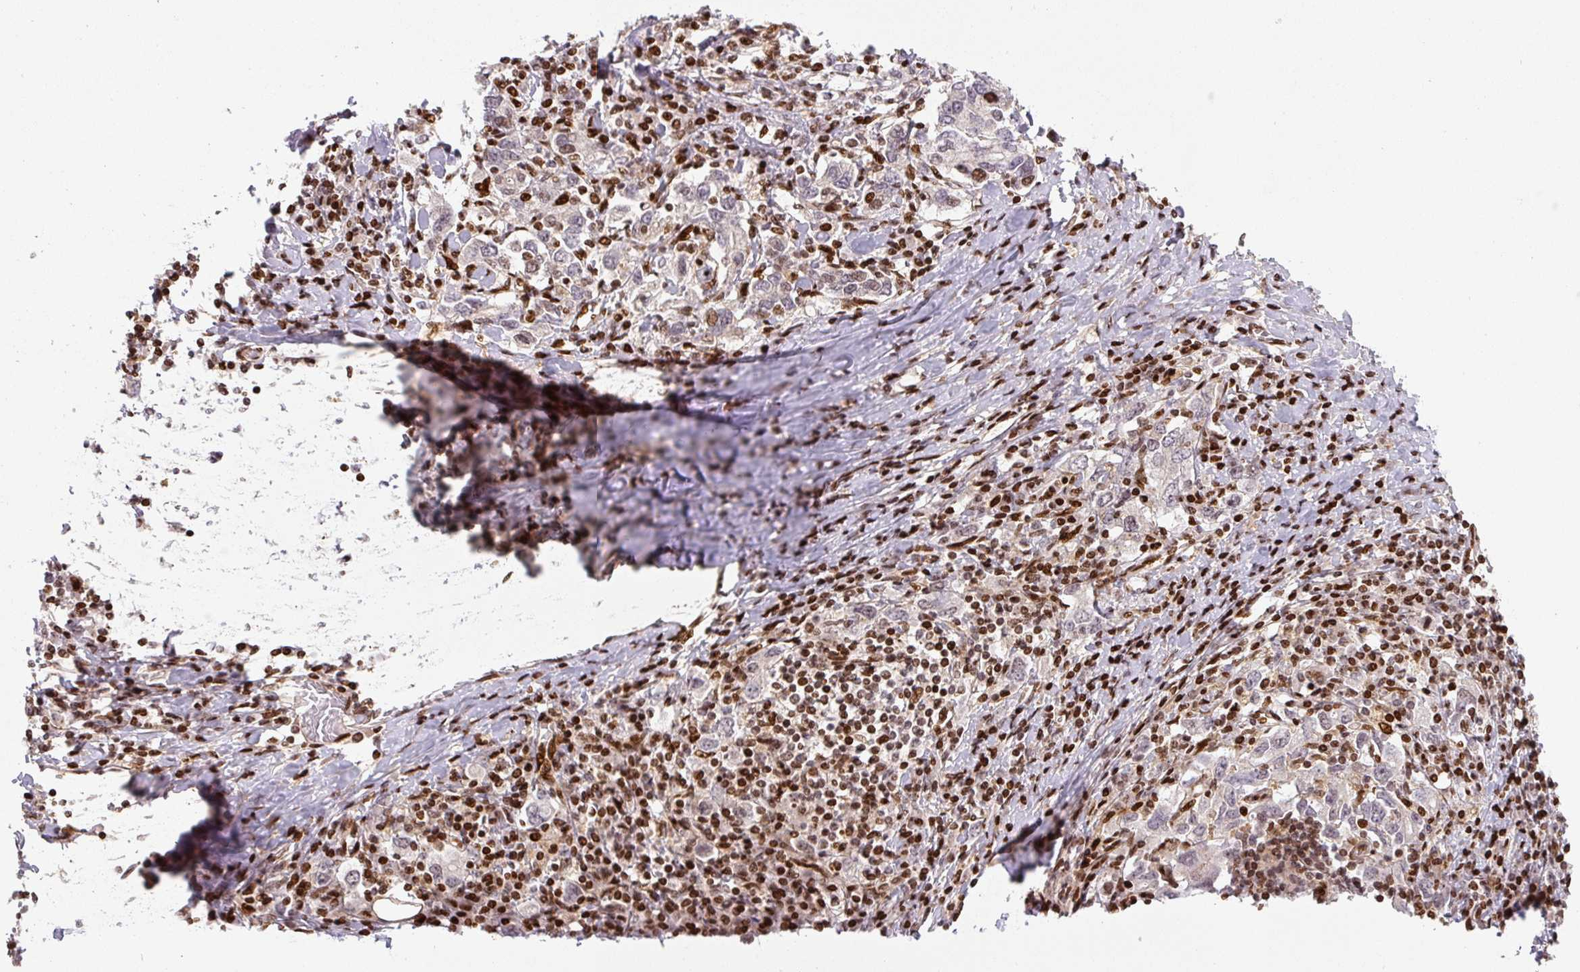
{"staining": {"intensity": "moderate", "quantity": "25%-75%", "location": "nuclear"}, "tissue": "stomach cancer", "cell_type": "Tumor cells", "image_type": "cancer", "snomed": [{"axis": "morphology", "description": "Adenocarcinoma, NOS"}, {"axis": "topography", "description": "Stomach, upper"}, {"axis": "topography", "description": "Stomach"}], "caption": "Stomach cancer (adenocarcinoma) tissue reveals moderate nuclear positivity in about 25%-75% of tumor cells, visualized by immunohistochemistry.", "gene": "PYDC2", "patient": {"sex": "male", "age": 62}}